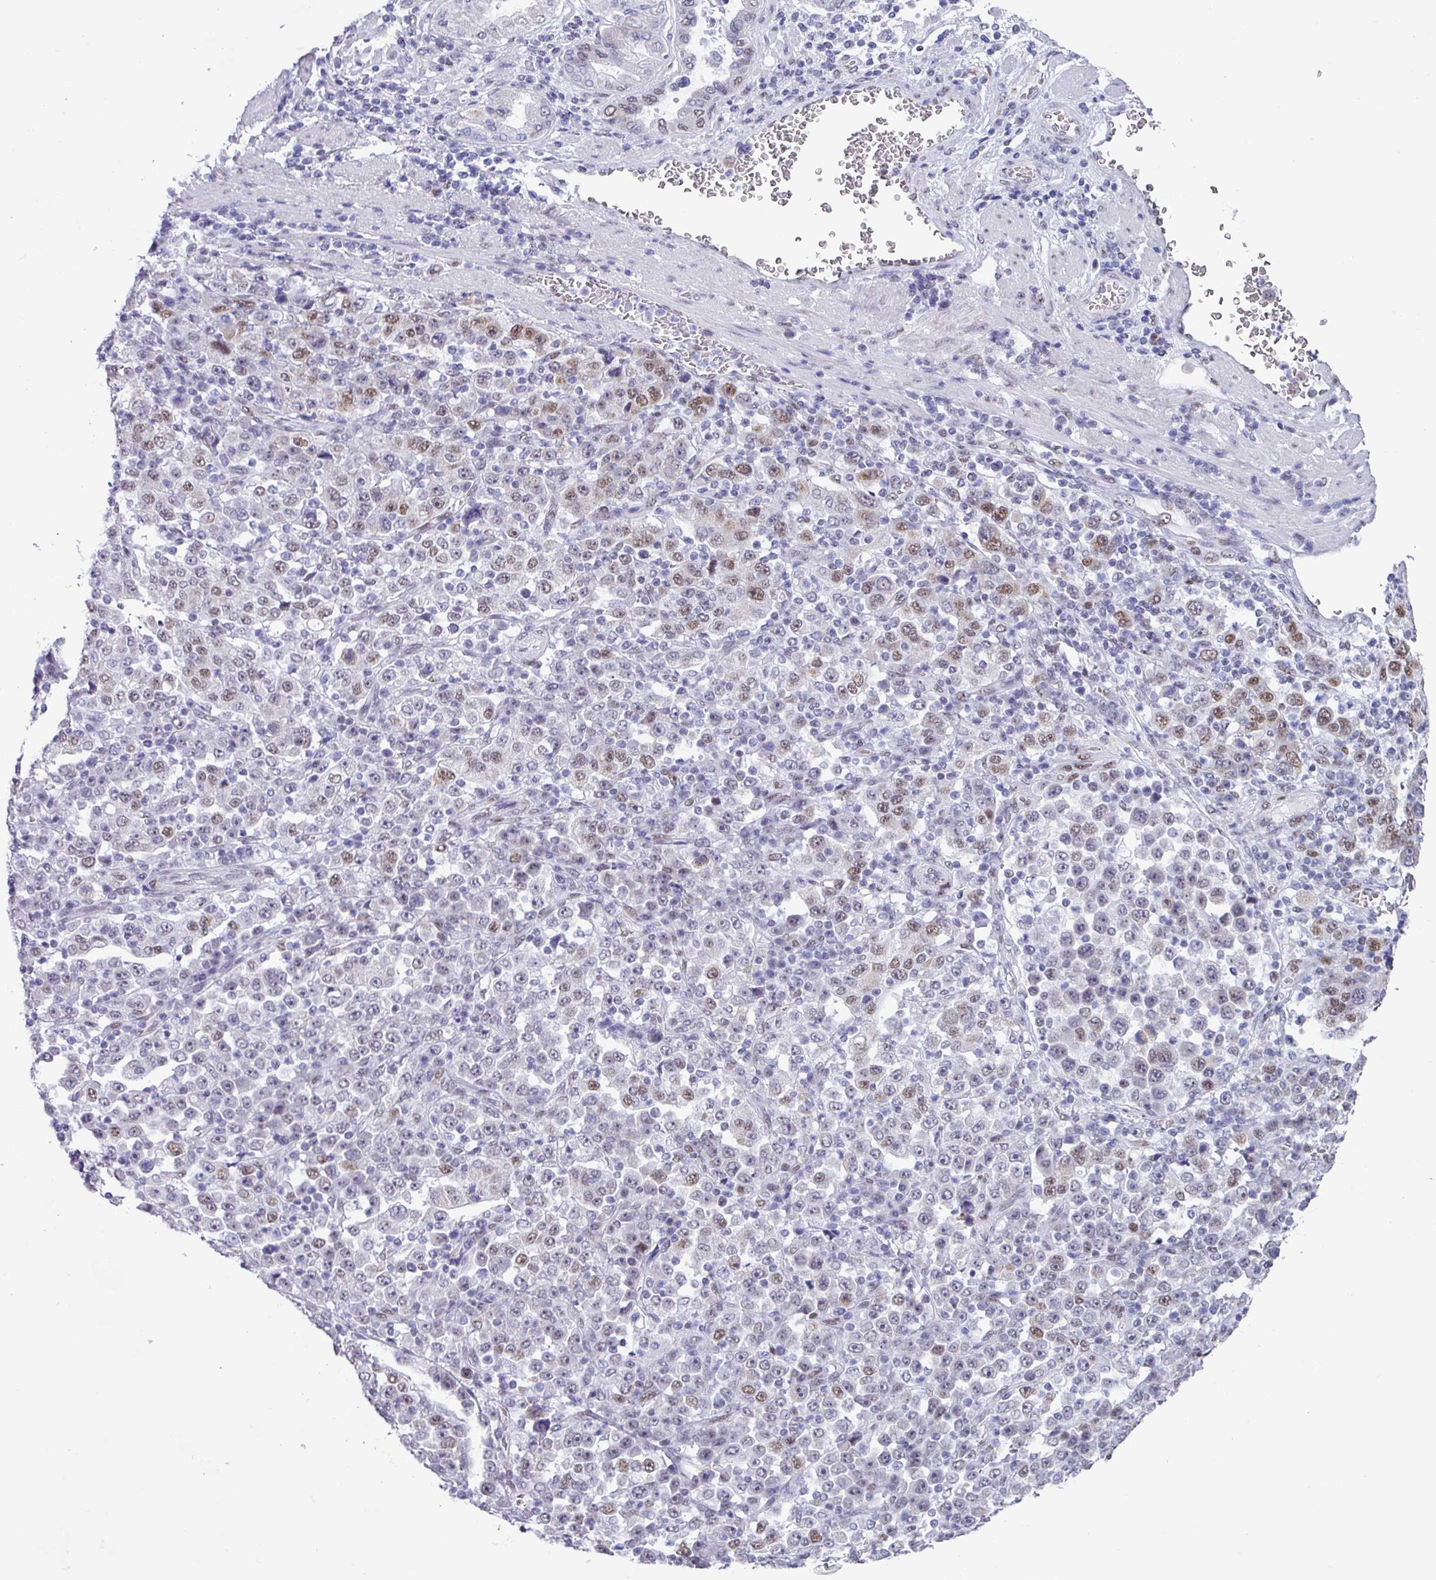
{"staining": {"intensity": "moderate", "quantity": "<25%", "location": "nuclear"}, "tissue": "stomach cancer", "cell_type": "Tumor cells", "image_type": "cancer", "snomed": [{"axis": "morphology", "description": "Normal tissue, NOS"}, {"axis": "morphology", "description": "Adenocarcinoma, NOS"}, {"axis": "topography", "description": "Stomach, upper"}, {"axis": "topography", "description": "Stomach"}], "caption": "An immunohistochemistry photomicrograph of neoplastic tissue is shown. Protein staining in brown highlights moderate nuclear positivity in stomach cancer (adenocarcinoma) within tumor cells.", "gene": "PUF60", "patient": {"sex": "male", "age": 59}}